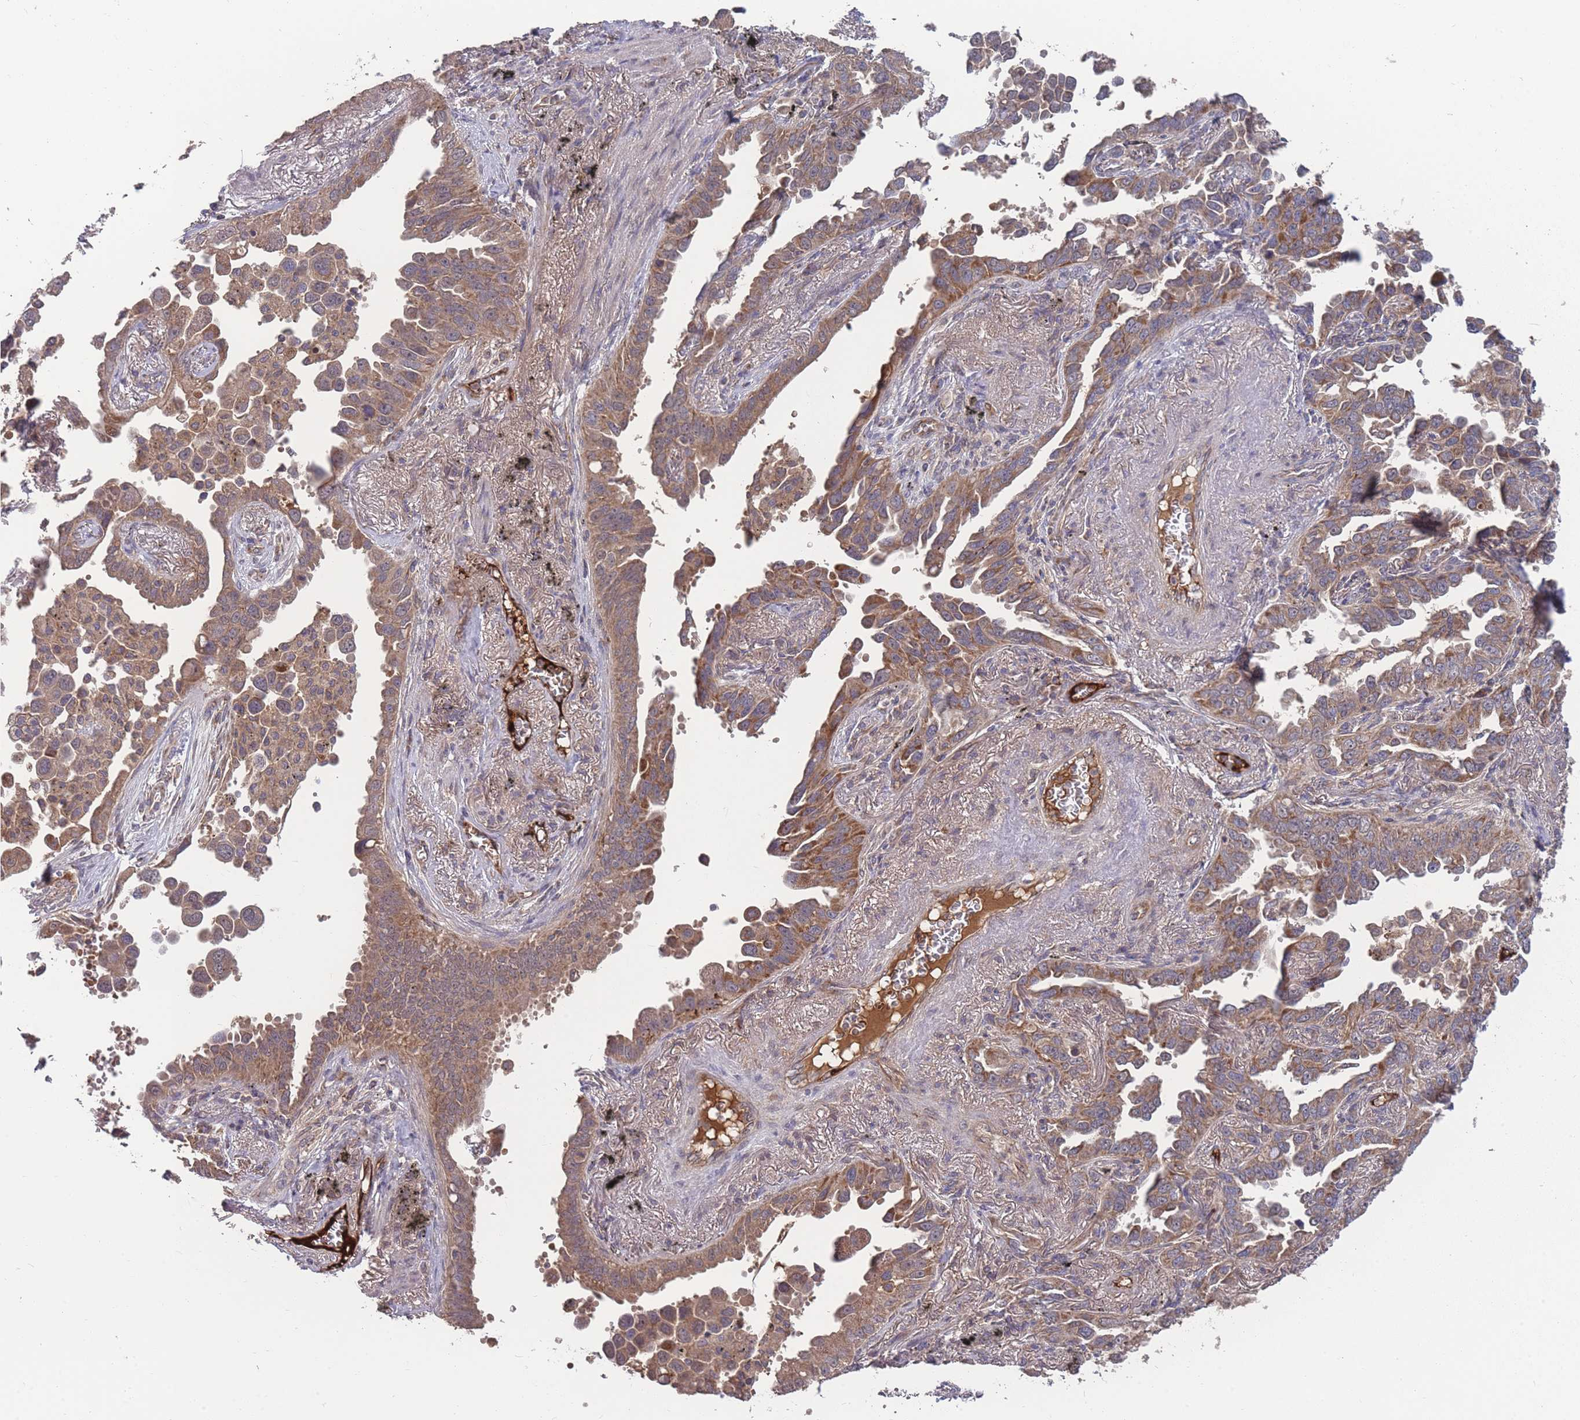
{"staining": {"intensity": "moderate", "quantity": ">75%", "location": "cytoplasmic/membranous"}, "tissue": "lung cancer", "cell_type": "Tumor cells", "image_type": "cancer", "snomed": [{"axis": "morphology", "description": "Adenocarcinoma, NOS"}, {"axis": "topography", "description": "Lung"}], "caption": "Brown immunohistochemical staining in human lung cancer (adenocarcinoma) demonstrates moderate cytoplasmic/membranous expression in about >75% of tumor cells. (IHC, brightfield microscopy, high magnification).", "gene": "SLC35B4", "patient": {"sex": "male", "age": 67}}